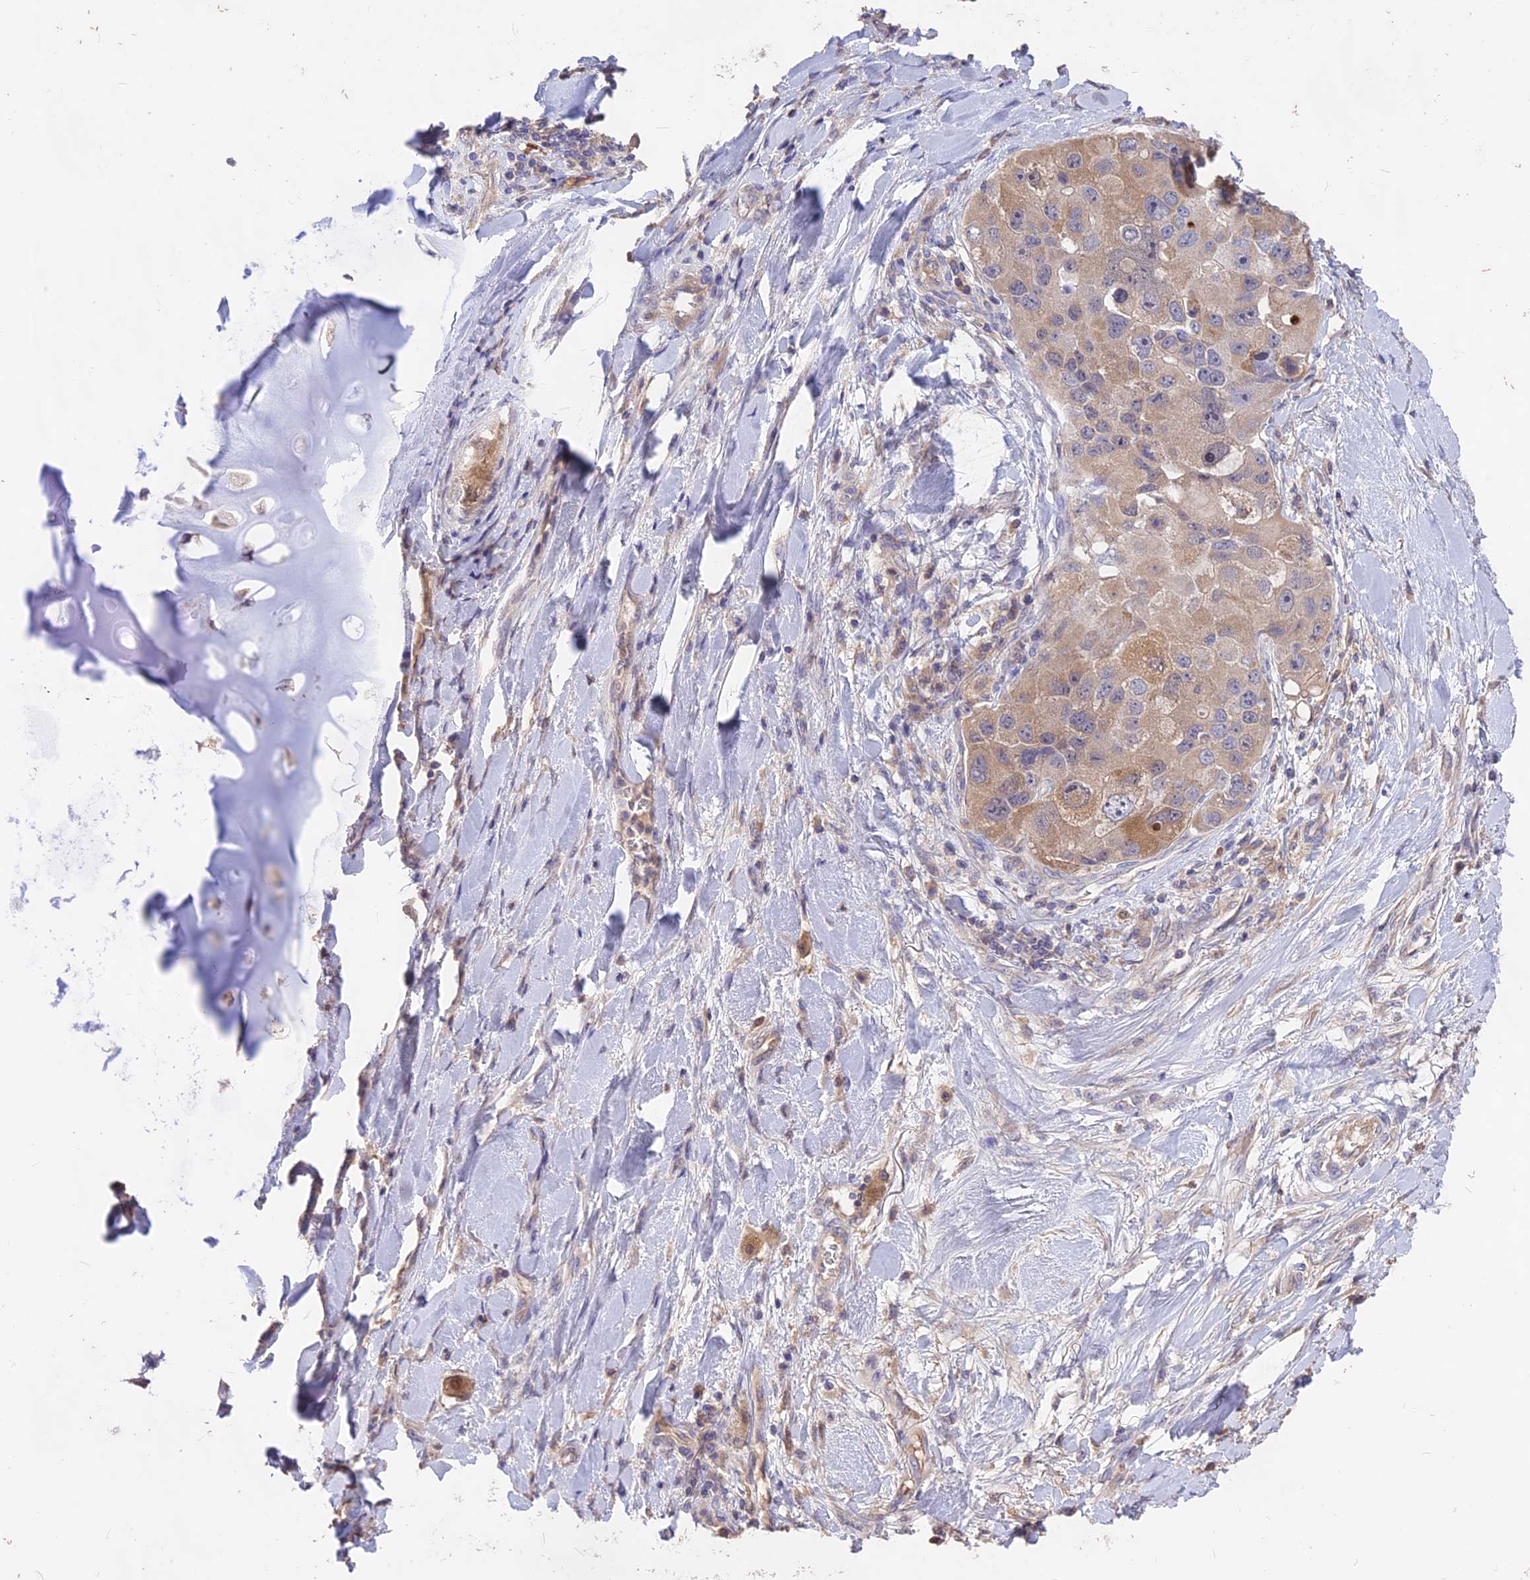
{"staining": {"intensity": "weak", "quantity": "<25%", "location": "cytoplasmic/membranous"}, "tissue": "lung cancer", "cell_type": "Tumor cells", "image_type": "cancer", "snomed": [{"axis": "morphology", "description": "Adenocarcinoma, NOS"}, {"axis": "topography", "description": "Lung"}], "caption": "Tumor cells are negative for protein expression in human lung cancer.", "gene": "NUDT8", "patient": {"sex": "female", "age": 54}}